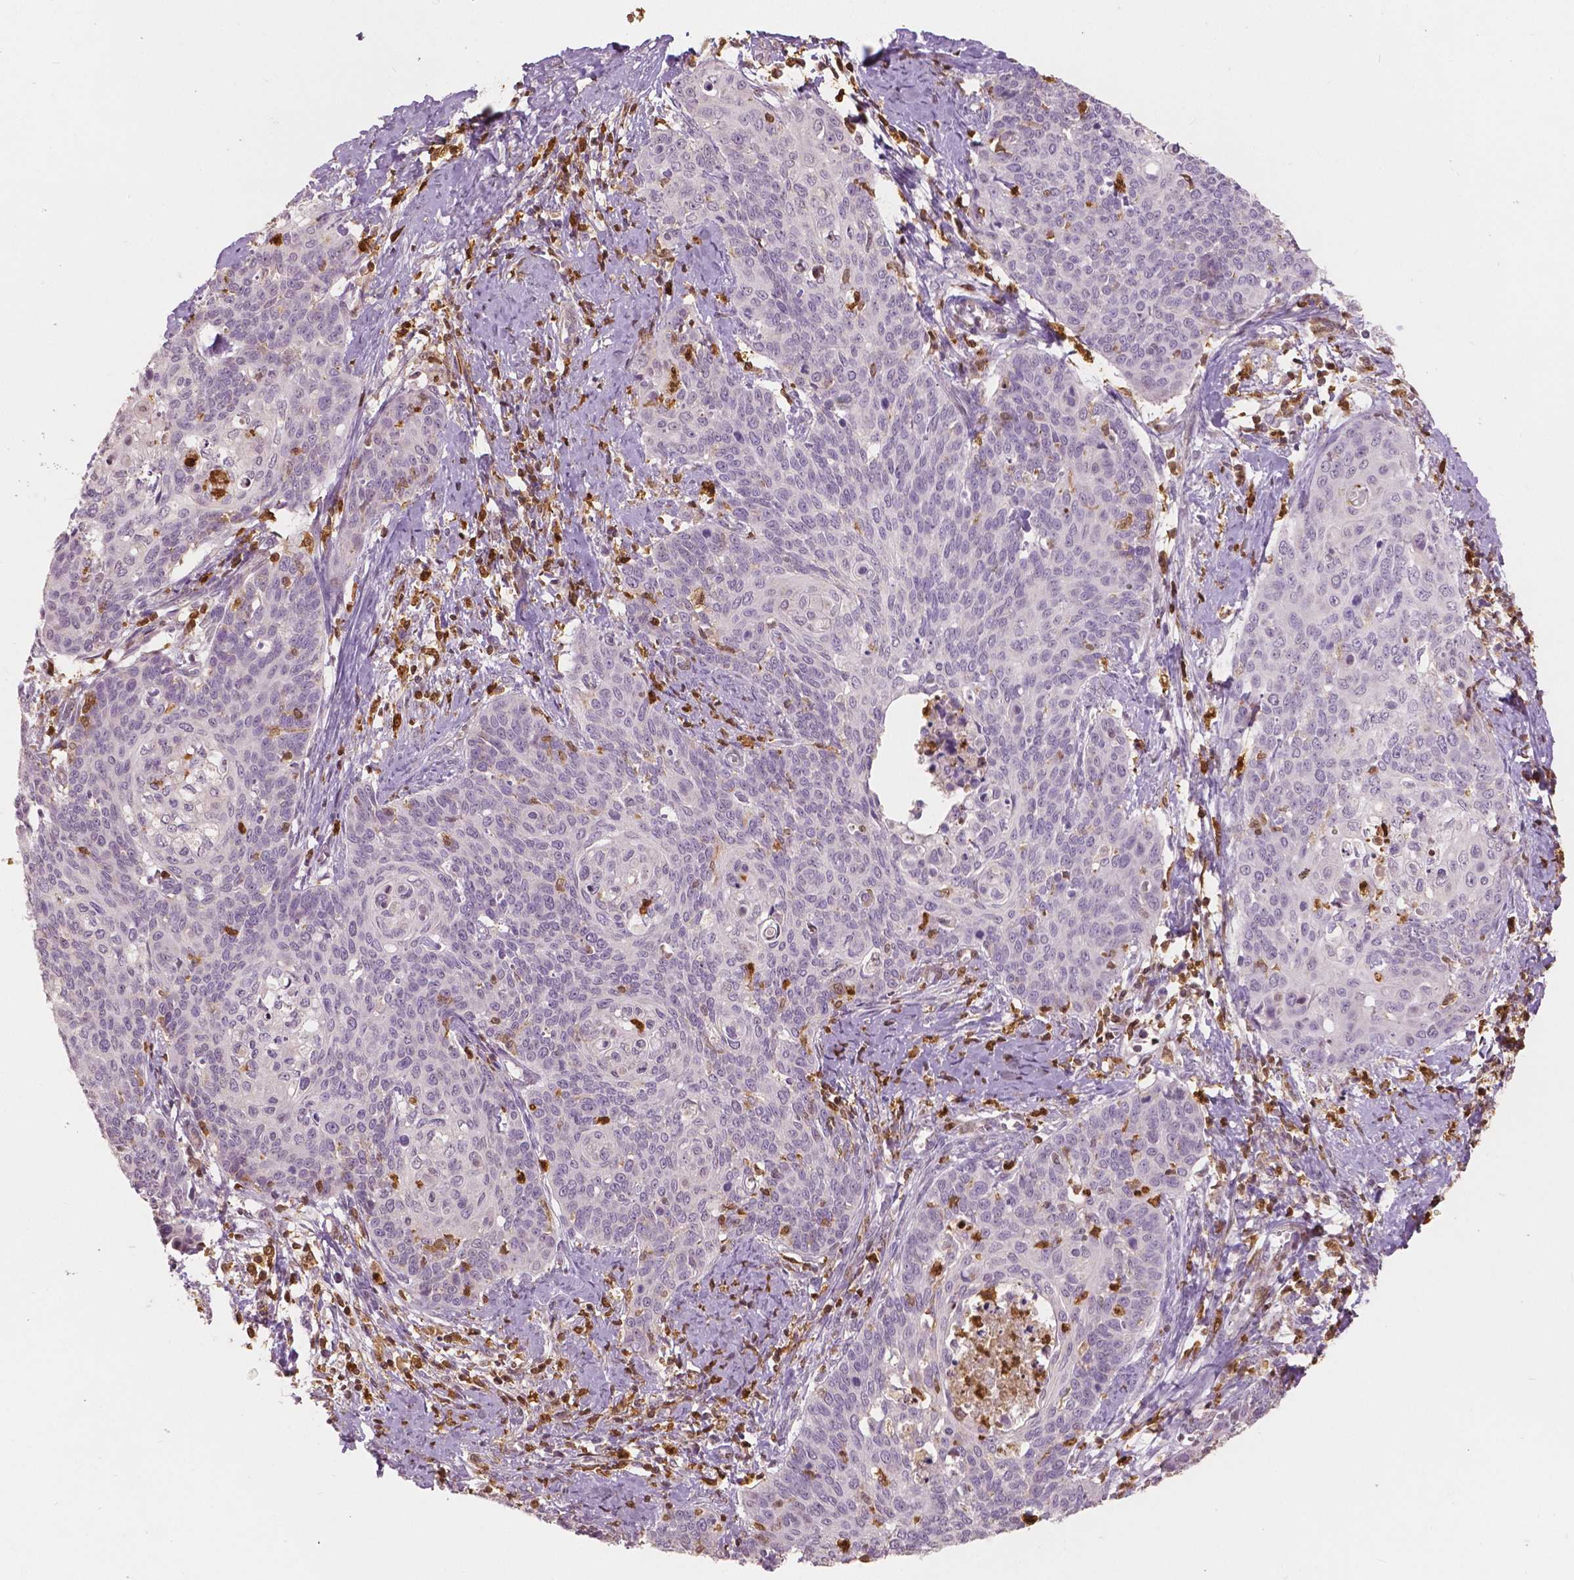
{"staining": {"intensity": "negative", "quantity": "none", "location": "none"}, "tissue": "cervical cancer", "cell_type": "Tumor cells", "image_type": "cancer", "snomed": [{"axis": "morphology", "description": "Normal tissue, NOS"}, {"axis": "morphology", "description": "Squamous cell carcinoma, NOS"}, {"axis": "topography", "description": "Cervix"}], "caption": "Immunohistochemistry (IHC) of human cervical cancer demonstrates no staining in tumor cells. (Brightfield microscopy of DAB immunohistochemistry at high magnification).", "gene": "S100A4", "patient": {"sex": "female", "age": 39}}